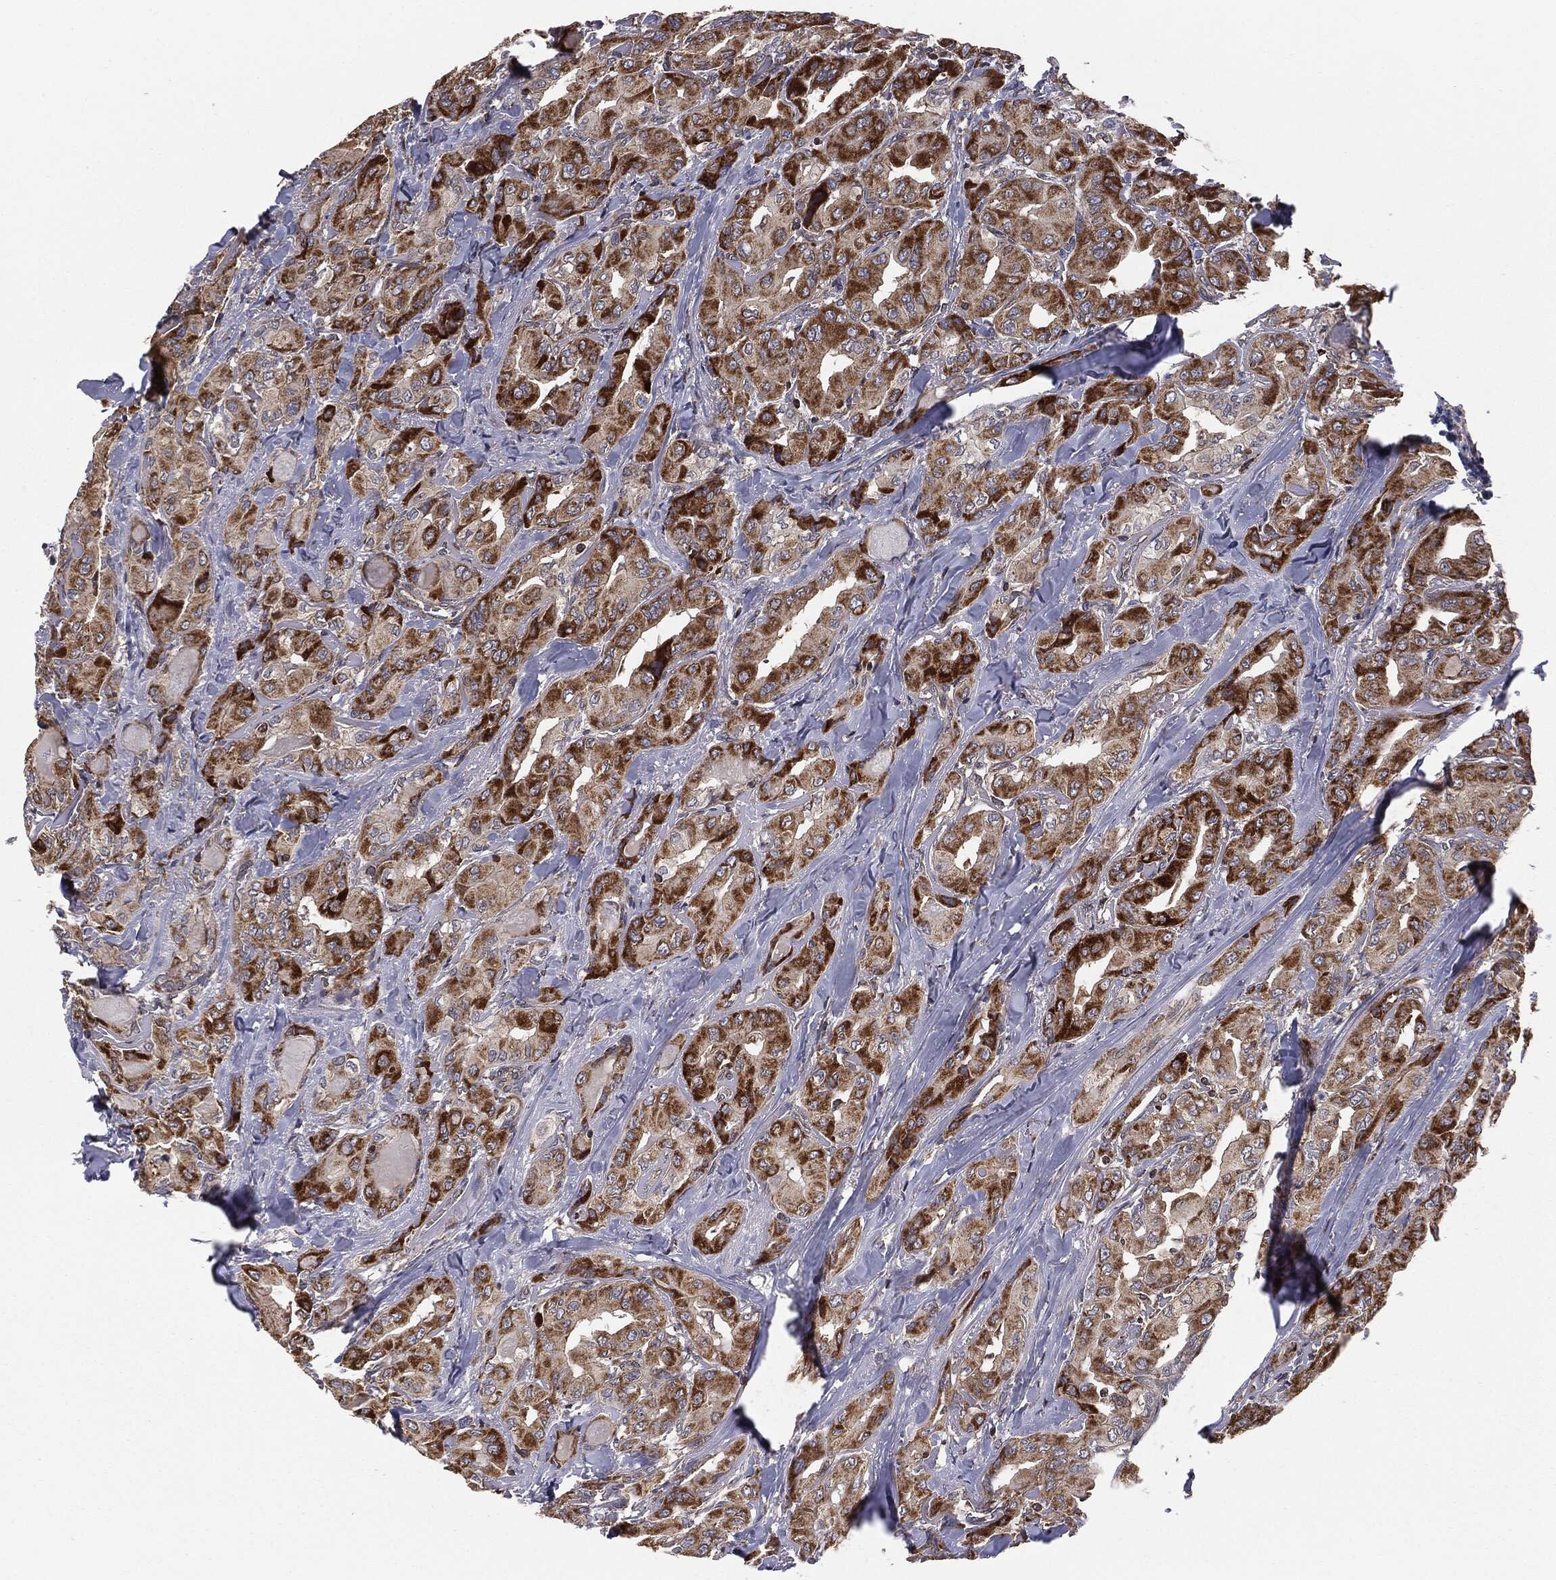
{"staining": {"intensity": "strong", "quantity": ">75%", "location": "cytoplasmic/membranous"}, "tissue": "thyroid cancer", "cell_type": "Tumor cells", "image_type": "cancer", "snomed": [{"axis": "morphology", "description": "Normal tissue, NOS"}, {"axis": "morphology", "description": "Papillary adenocarcinoma, NOS"}, {"axis": "topography", "description": "Thyroid gland"}], "caption": "Immunohistochemical staining of human thyroid papillary adenocarcinoma reveals high levels of strong cytoplasmic/membranous protein staining in about >75% of tumor cells.", "gene": "MTOR", "patient": {"sex": "female", "age": 66}}